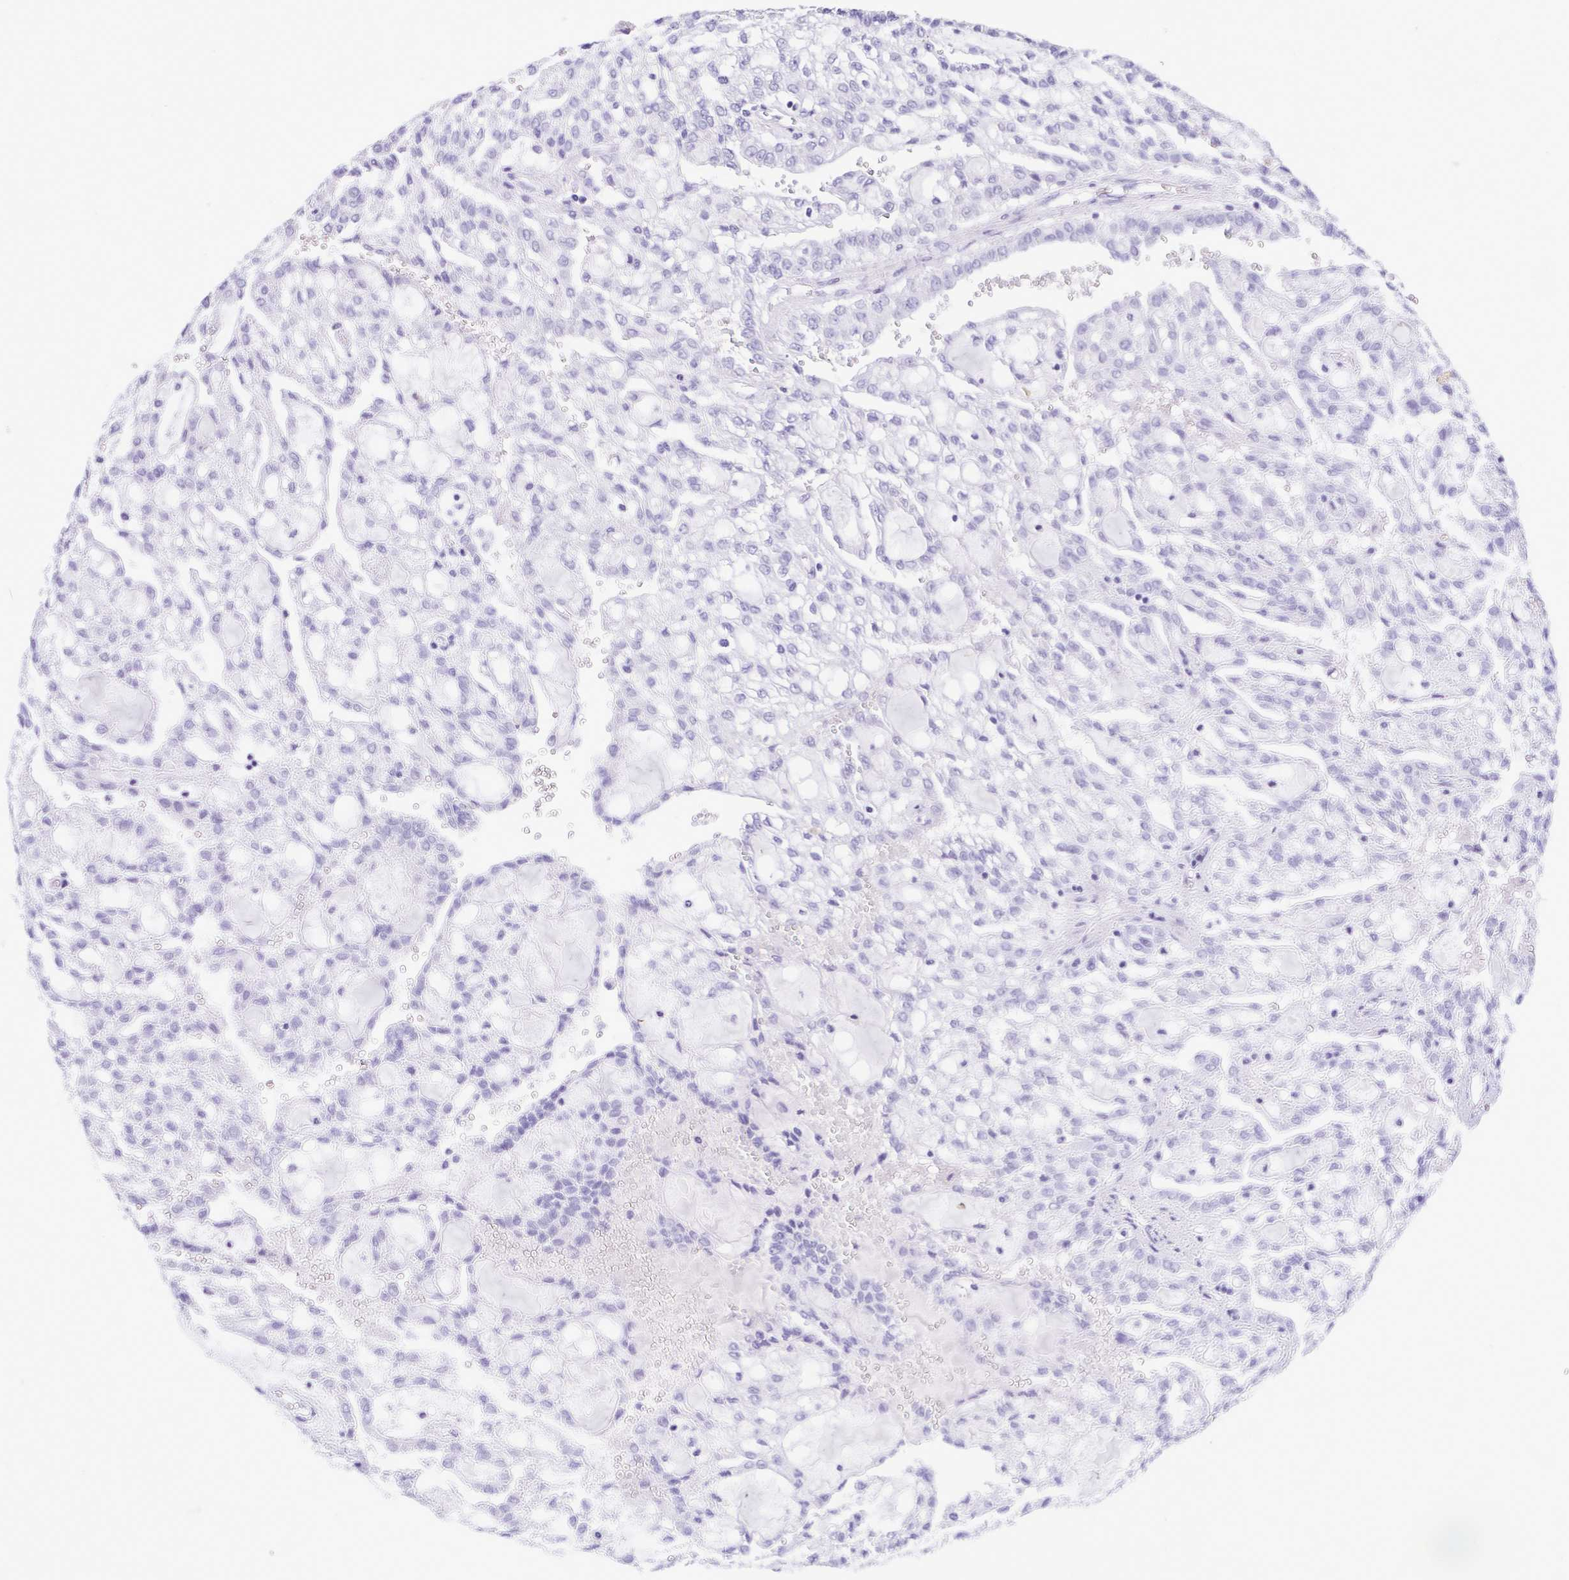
{"staining": {"intensity": "negative", "quantity": "none", "location": "none"}, "tissue": "renal cancer", "cell_type": "Tumor cells", "image_type": "cancer", "snomed": [{"axis": "morphology", "description": "Adenocarcinoma, NOS"}, {"axis": "topography", "description": "Kidney"}], "caption": "Immunohistochemical staining of adenocarcinoma (renal) shows no significant expression in tumor cells. (Immunohistochemistry, brightfield microscopy, high magnification).", "gene": "OVGP1", "patient": {"sex": "male", "age": 63}}